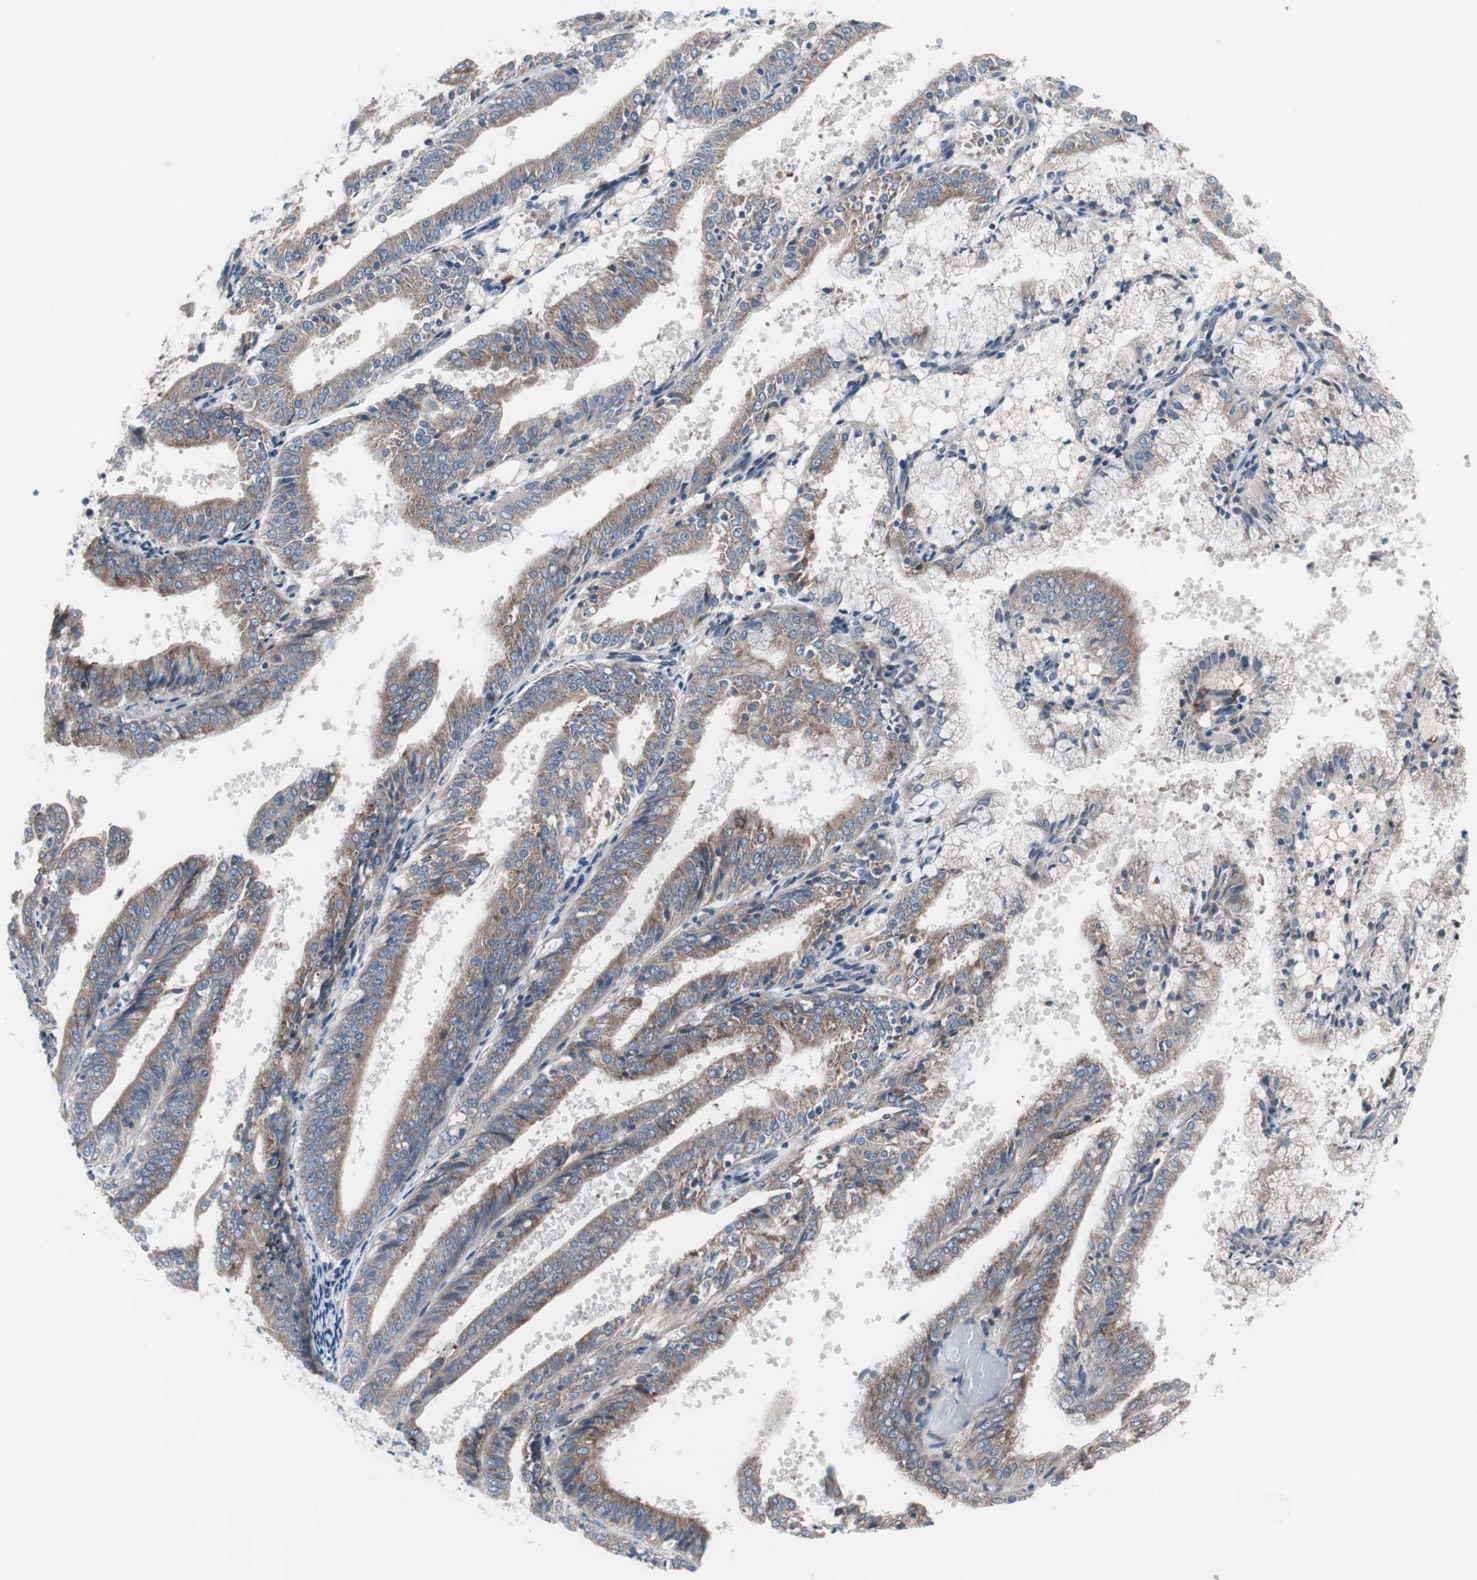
{"staining": {"intensity": "weak", "quantity": ">75%", "location": "cytoplasmic/membranous"}, "tissue": "endometrial cancer", "cell_type": "Tumor cells", "image_type": "cancer", "snomed": [{"axis": "morphology", "description": "Adenocarcinoma, NOS"}, {"axis": "topography", "description": "Endometrium"}], "caption": "Protein expression analysis of human endometrial cancer (adenocarcinoma) reveals weak cytoplasmic/membranous positivity in about >75% of tumor cells.", "gene": "KANSL1", "patient": {"sex": "female", "age": 63}}